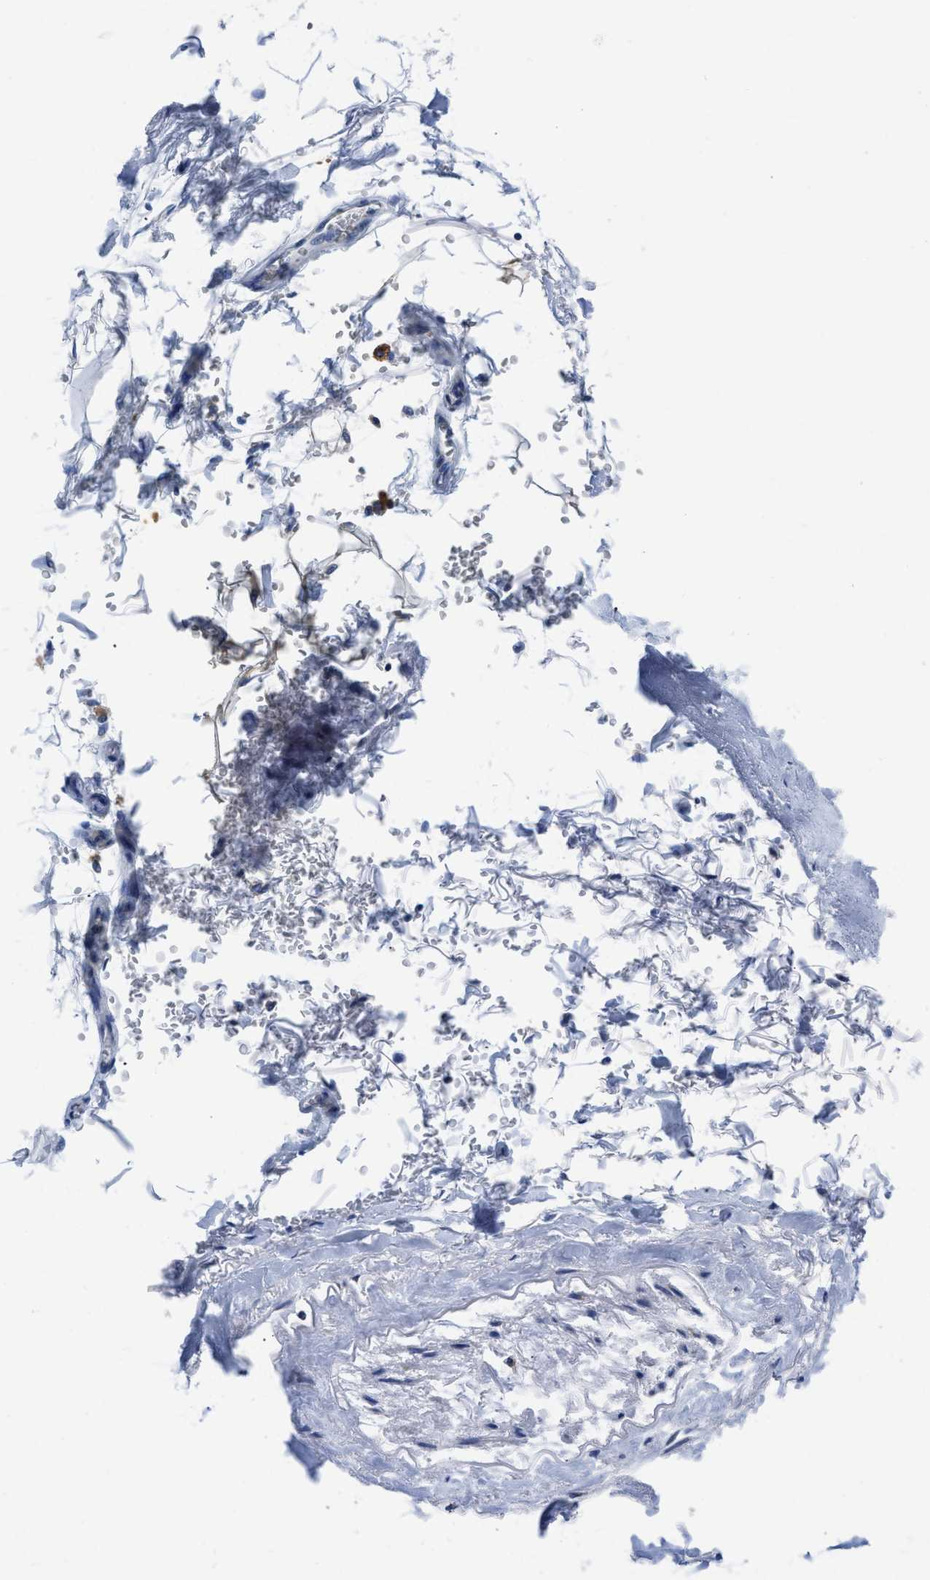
{"staining": {"intensity": "negative", "quantity": "none", "location": "none"}, "tissue": "adipose tissue", "cell_type": "Adipocytes", "image_type": "normal", "snomed": [{"axis": "morphology", "description": "Normal tissue, NOS"}, {"axis": "topography", "description": "Cartilage tissue"}, {"axis": "topography", "description": "Lung"}], "caption": "Human adipose tissue stained for a protein using immunohistochemistry (IHC) shows no staining in adipocytes.", "gene": "ETFA", "patient": {"sex": "female", "age": 77}}